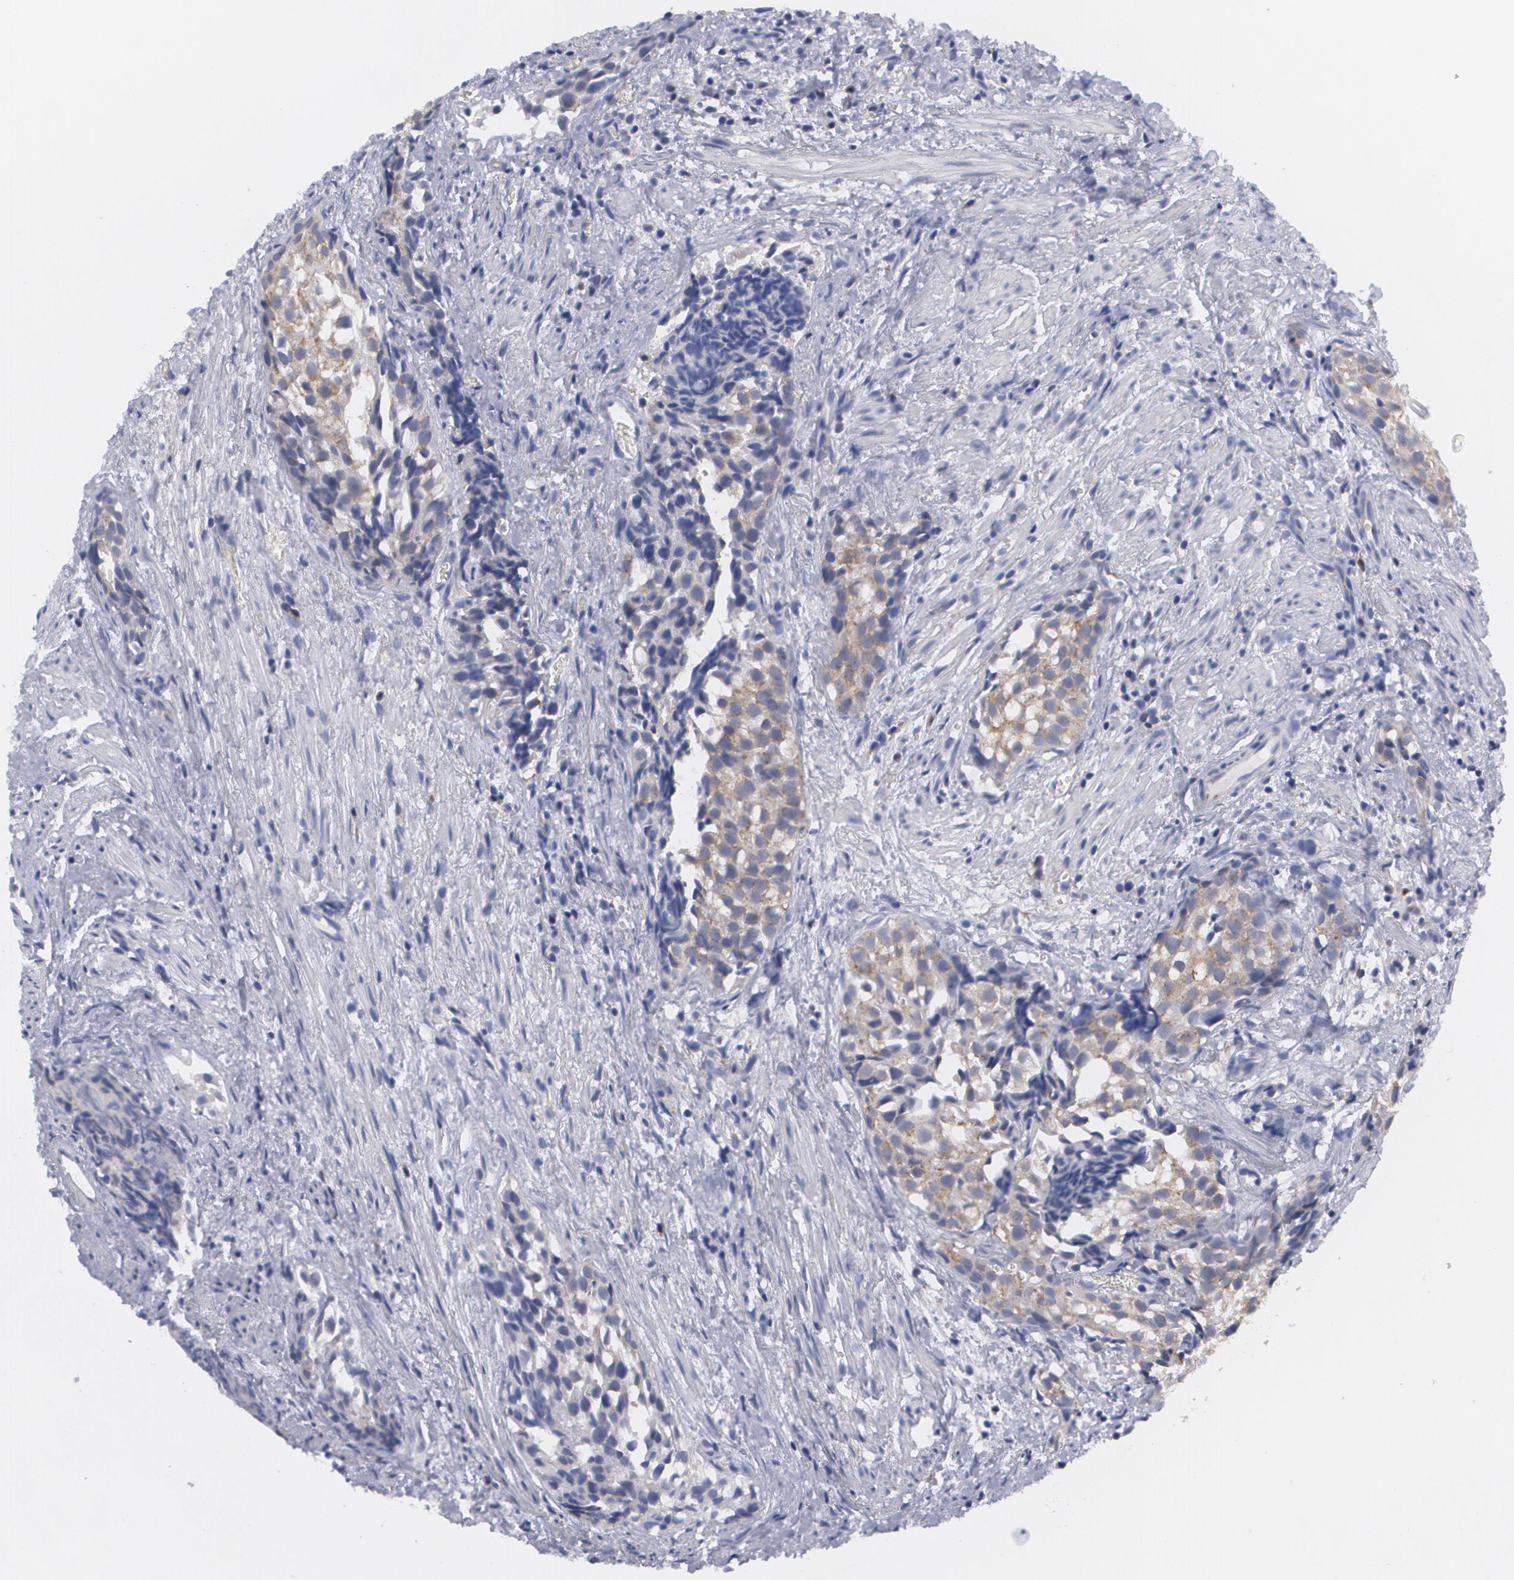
{"staining": {"intensity": "weak", "quantity": ">75%", "location": "cytoplasmic/membranous"}, "tissue": "urothelial cancer", "cell_type": "Tumor cells", "image_type": "cancer", "snomed": [{"axis": "morphology", "description": "Urothelial carcinoma, High grade"}, {"axis": "topography", "description": "Urinary bladder"}], "caption": "Immunohistochemistry (IHC) image of neoplastic tissue: high-grade urothelial carcinoma stained using immunohistochemistry (IHC) shows low levels of weak protein expression localized specifically in the cytoplasmic/membranous of tumor cells, appearing as a cytoplasmic/membranous brown color.", "gene": "MBNL3", "patient": {"sex": "female", "age": 78}}